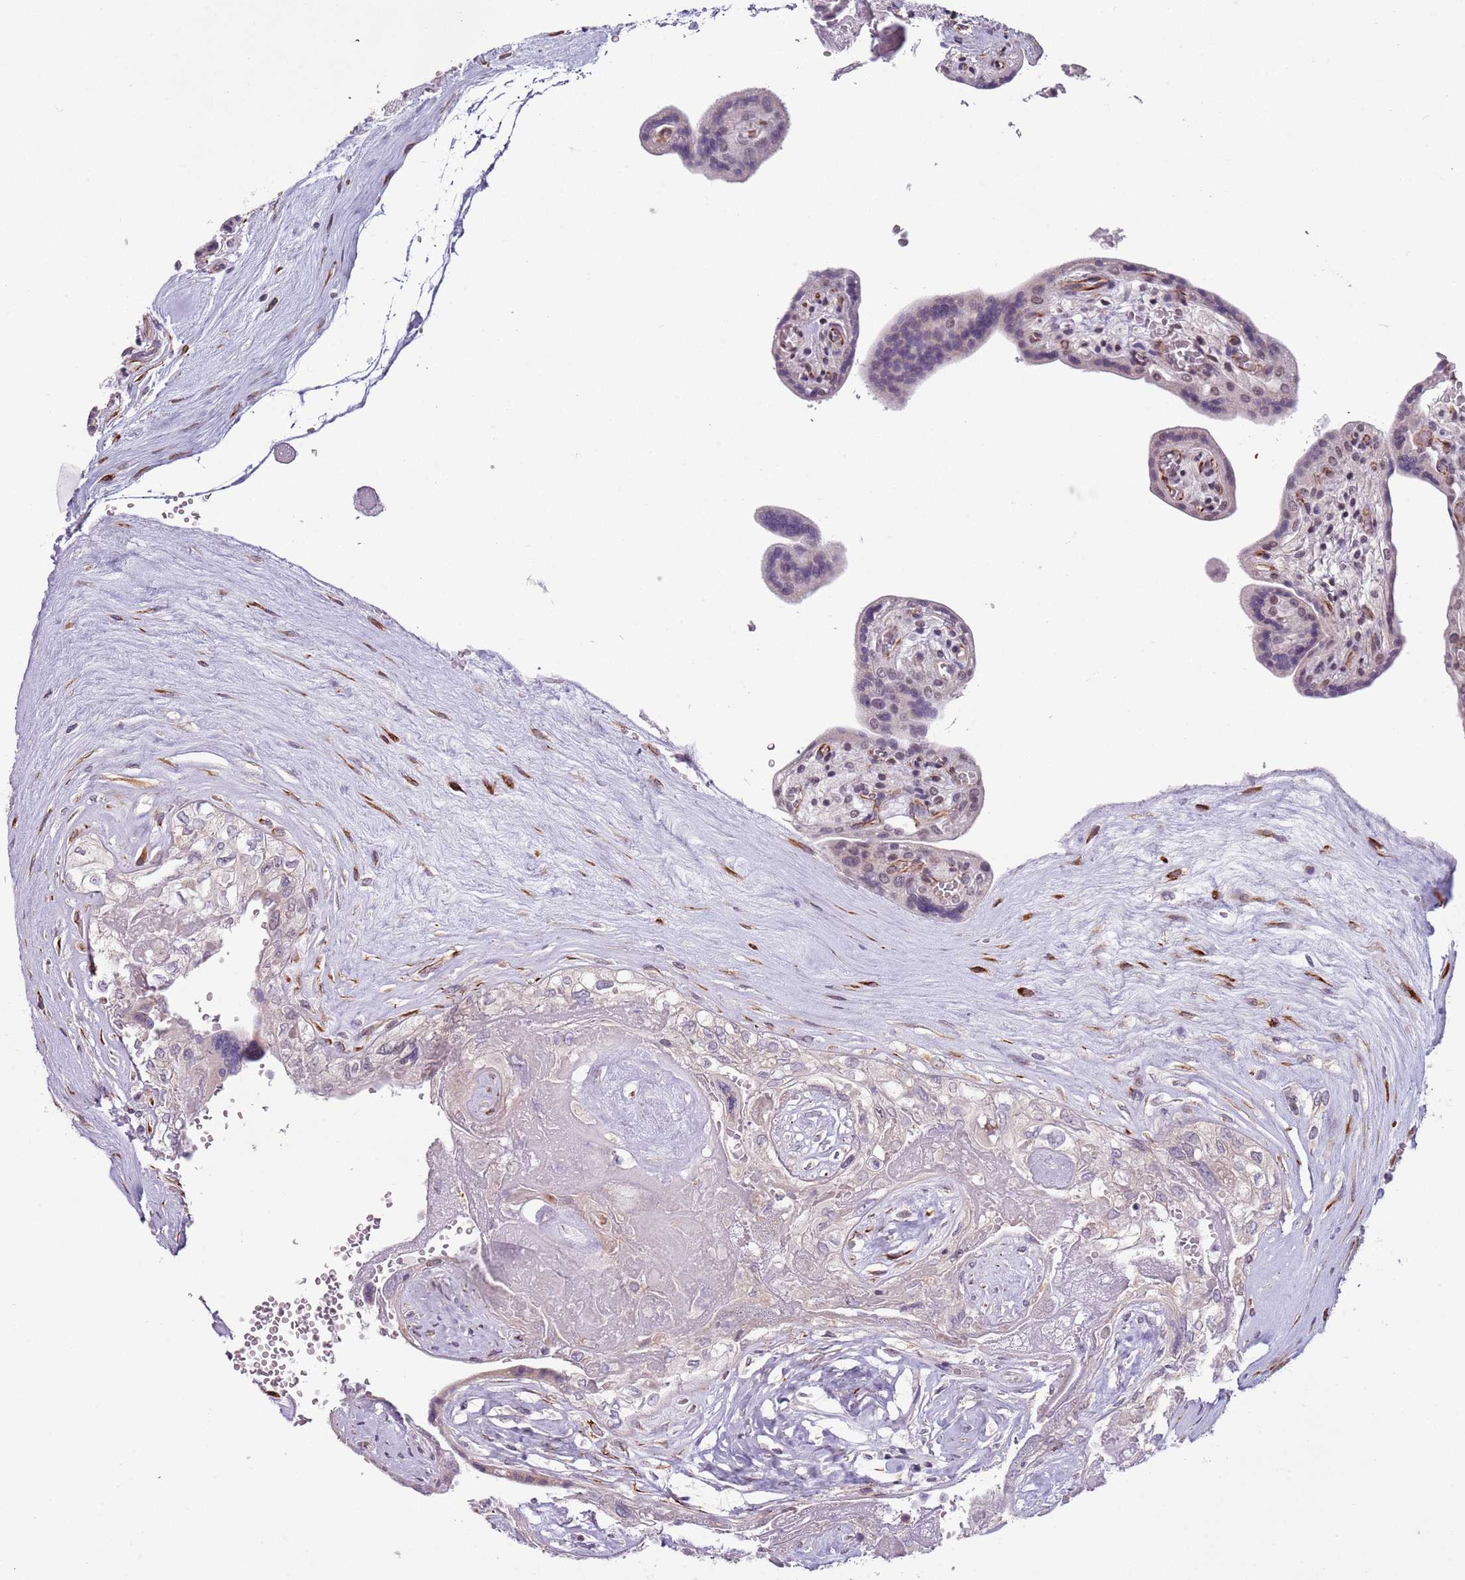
{"staining": {"intensity": "negative", "quantity": "none", "location": "none"}, "tissue": "placenta", "cell_type": "Trophoblastic cells", "image_type": "normal", "snomed": [{"axis": "morphology", "description": "Normal tissue, NOS"}, {"axis": "topography", "description": "Placenta"}], "caption": "This photomicrograph is of benign placenta stained with immunohistochemistry to label a protein in brown with the nuclei are counter-stained blue. There is no expression in trophoblastic cells. (Immunohistochemistry (ihc), brightfield microscopy, high magnification).", "gene": "ENSG00000271254", "patient": {"sex": "female", "age": 37}}